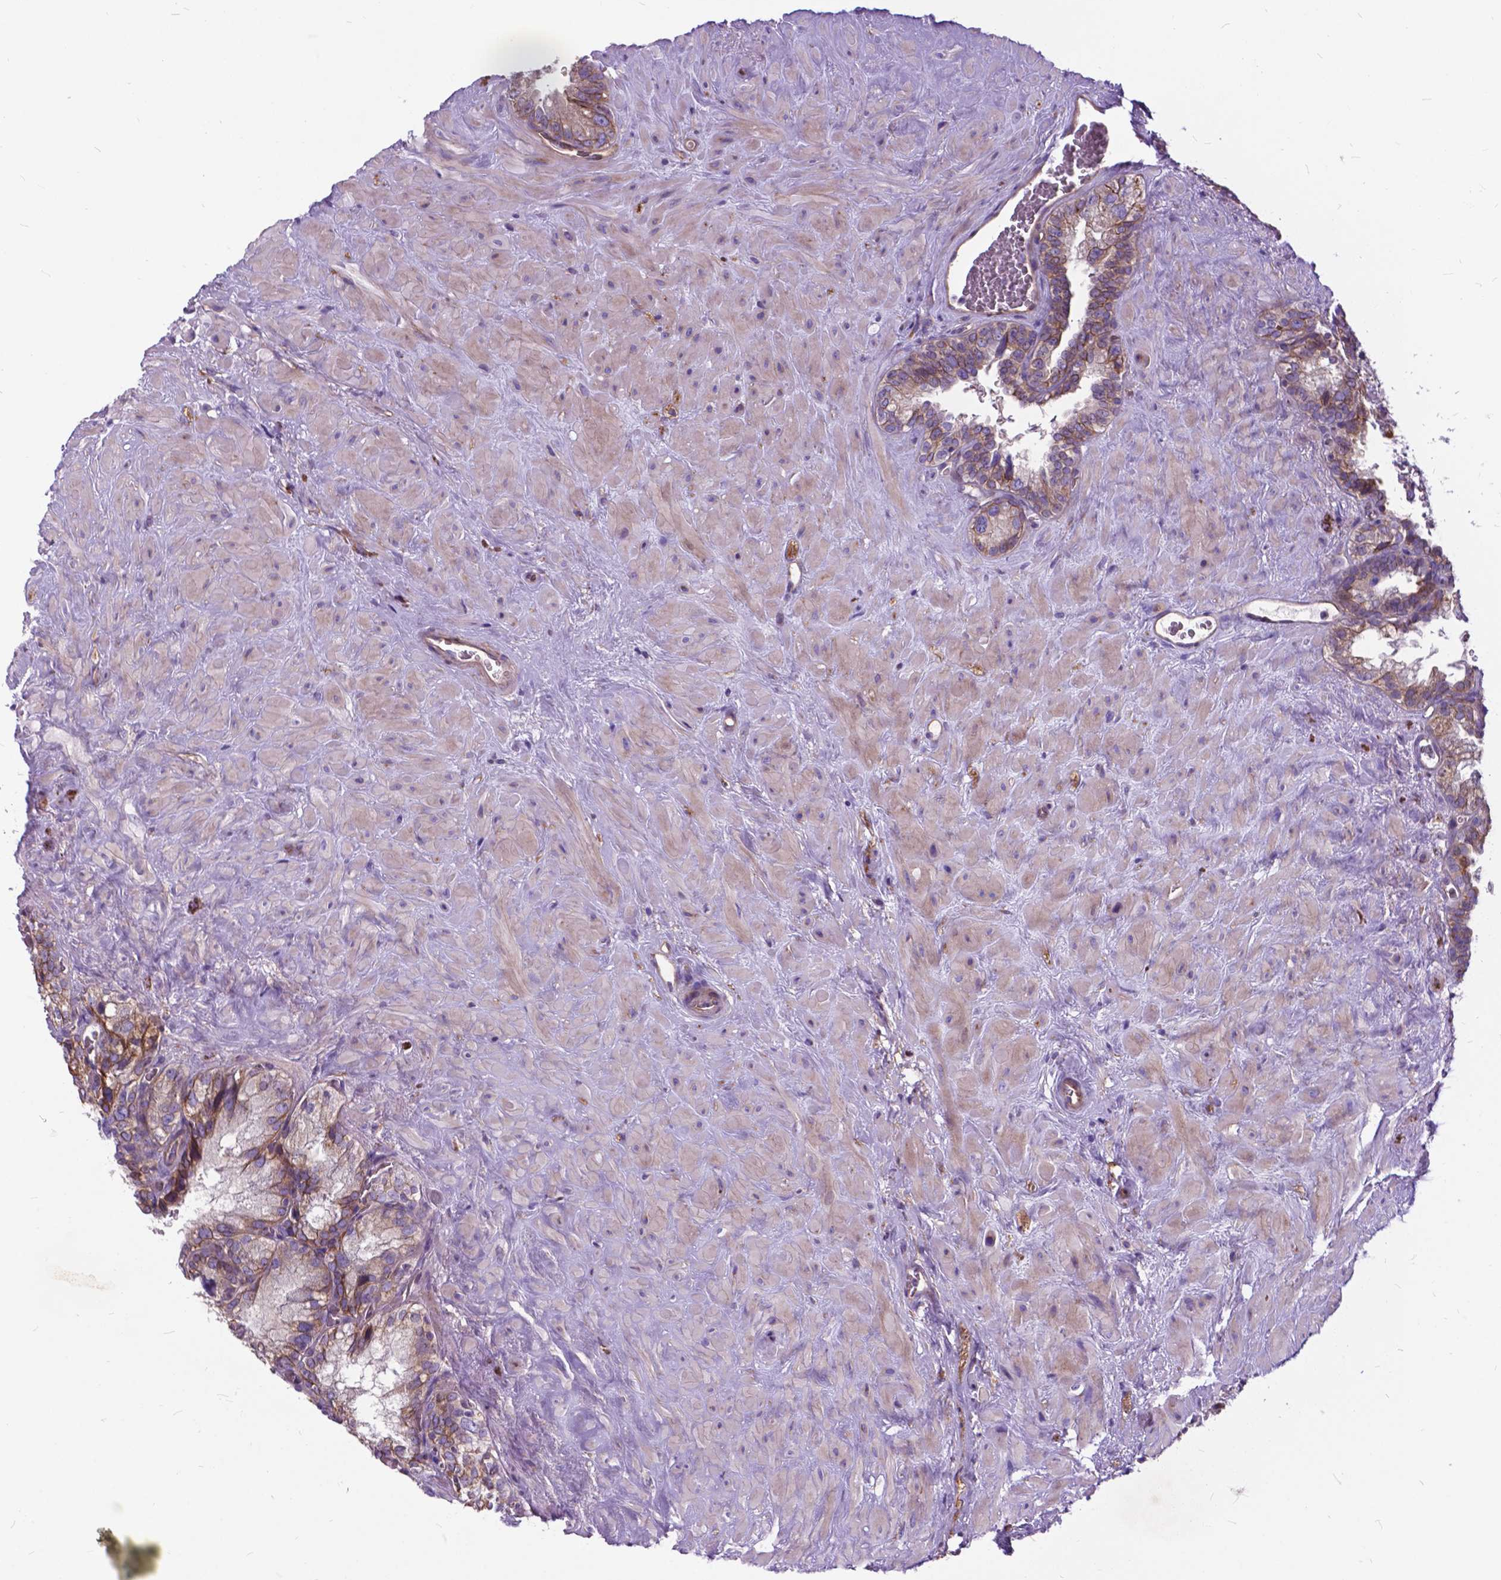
{"staining": {"intensity": "moderate", "quantity": "25%-75%", "location": "cytoplasmic/membranous"}, "tissue": "seminal vesicle", "cell_type": "Glandular cells", "image_type": "normal", "snomed": [{"axis": "morphology", "description": "Normal tissue, NOS"}, {"axis": "topography", "description": "Prostate"}, {"axis": "topography", "description": "Seminal veicle"}], "caption": "Immunohistochemistry (IHC) micrograph of normal human seminal vesicle stained for a protein (brown), which displays medium levels of moderate cytoplasmic/membranous expression in approximately 25%-75% of glandular cells.", "gene": "FLT4", "patient": {"sex": "male", "age": 71}}